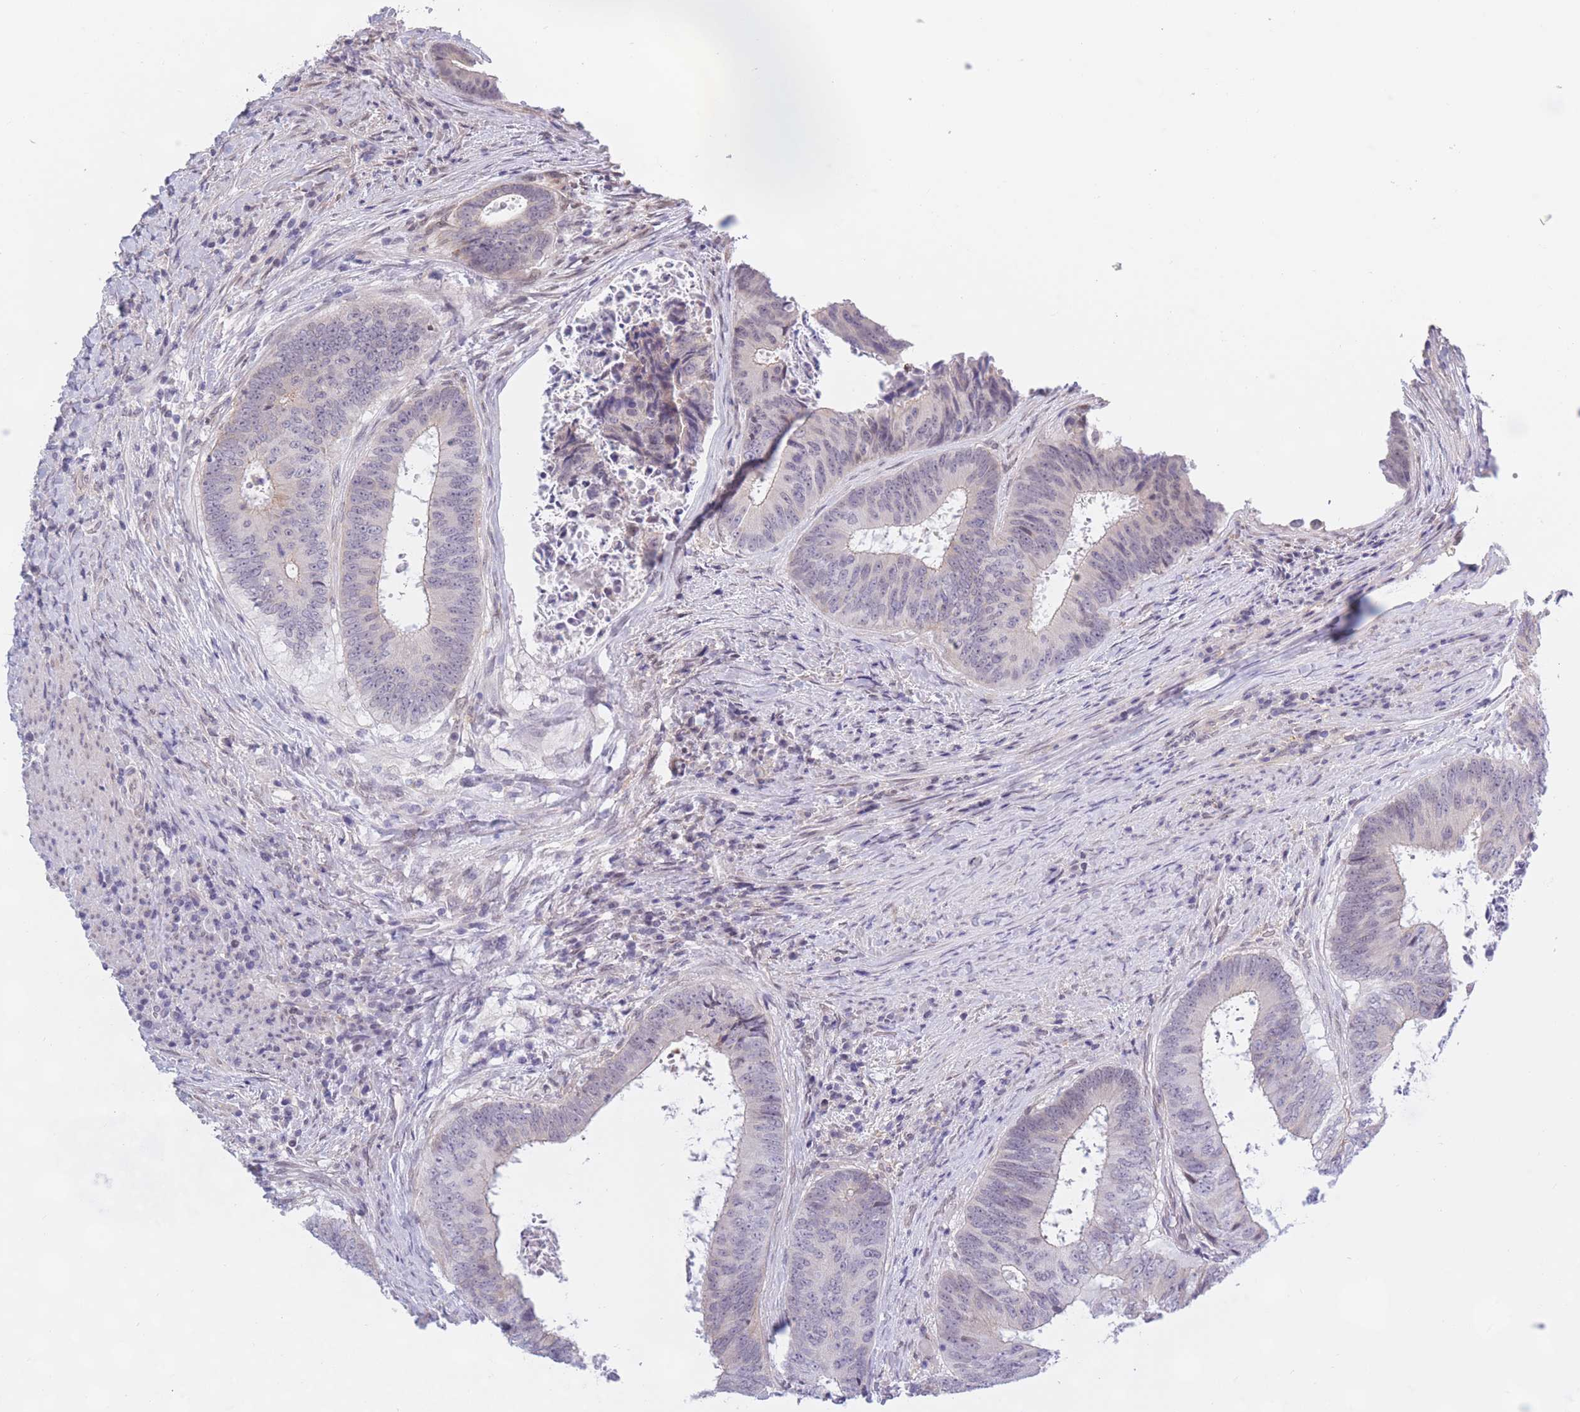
{"staining": {"intensity": "negative", "quantity": "none", "location": "none"}, "tissue": "colorectal cancer", "cell_type": "Tumor cells", "image_type": "cancer", "snomed": [{"axis": "morphology", "description": "Adenocarcinoma, NOS"}, {"axis": "topography", "description": "Rectum"}], "caption": "IHC histopathology image of neoplastic tissue: human colorectal cancer stained with DAB (3,3'-diaminobenzidine) shows no significant protein expression in tumor cells. (DAB (3,3'-diaminobenzidine) IHC visualized using brightfield microscopy, high magnification).", "gene": "PODXL", "patient": {"sex": "male", "age": 72}}